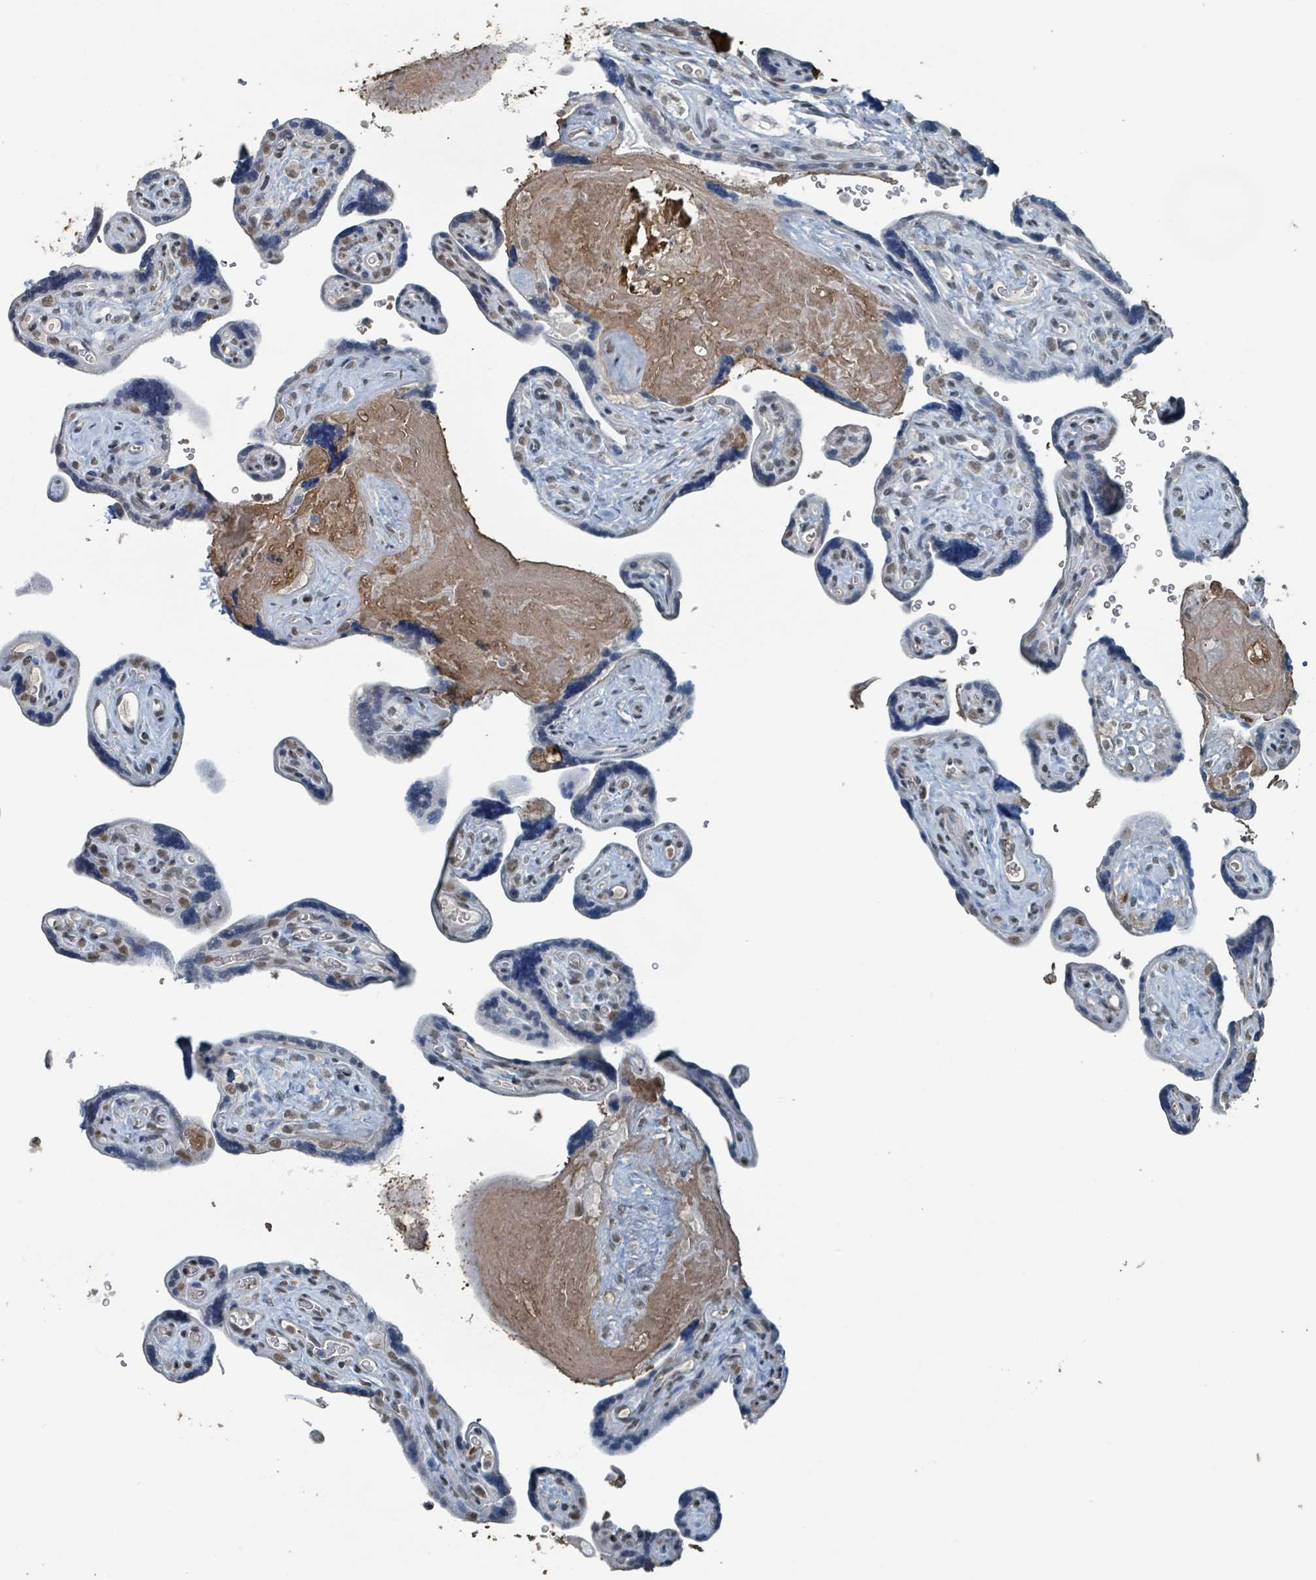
{"staining": {"intensity": "weak", "quantity": "<25%", "location": "nuclear"}, "tissue": "placenta", "cell_type": "Trophoblastic cells", "image_type": "normal", "snomed": [{"axis": "morphology", "description": "Normal tissue, NOS"}, {"axis": "topography", "description": "Placenta"}], "caption": "Immunohistochemical staining of normal human placenta shows no significant positivity in trophoblastic cells.", "gene": "PHIP", "patient": {"sex": "female", "age": 39}}